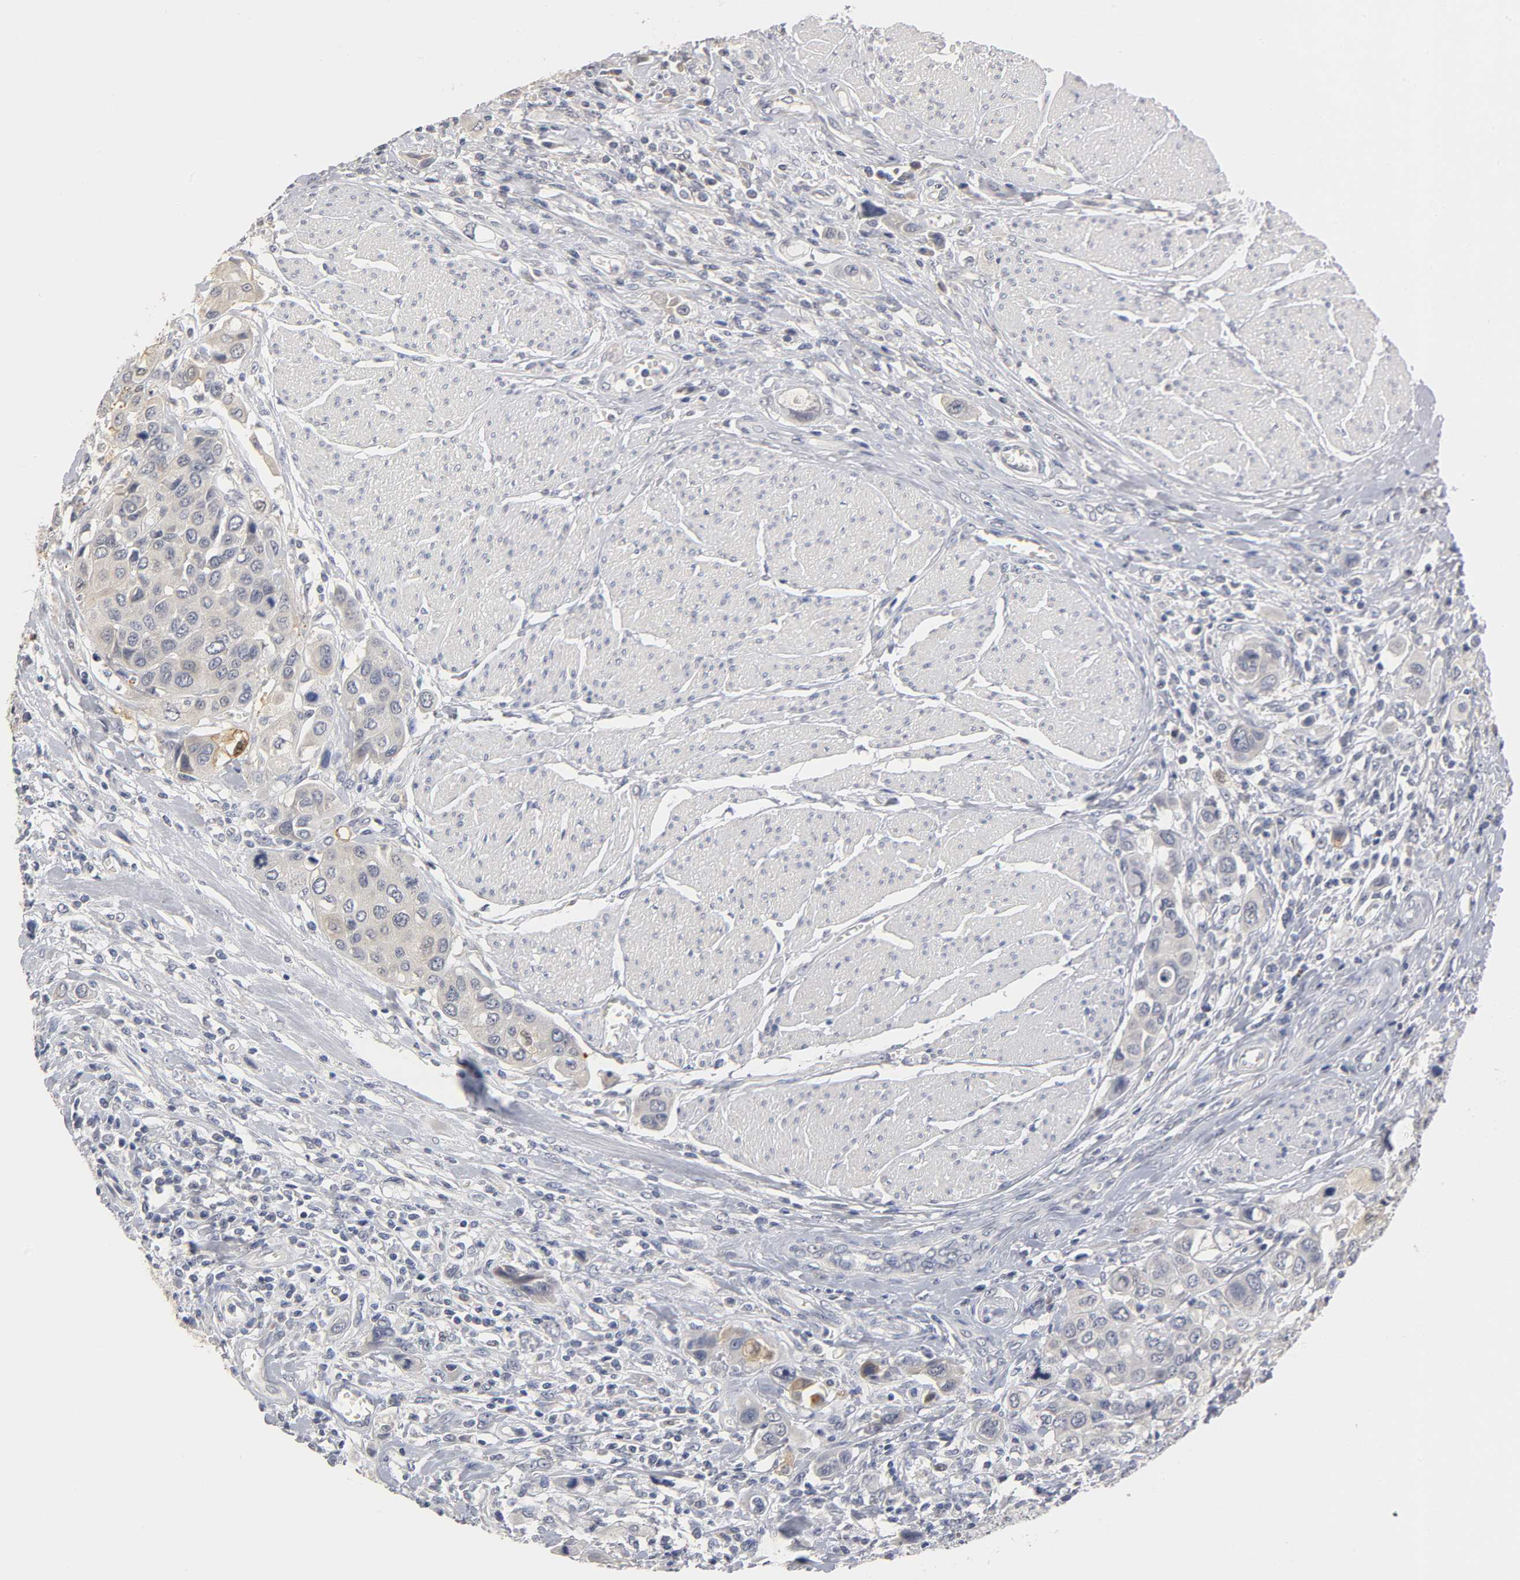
{"staining": {"intensity": "negative", "quantity": "none", "location": "none"}, "tissue": "urothelial cancer", "cell_type": "Tumor cells", "image_type": "cancer", "snomed": [{"axis": "morphology", "description": "Urothelial carcinoma, High grade"}, {"axis": "topography", "description": "Urinary bladder"}], "caption": "IHC photomicrograph of neoplastic tissue: human urothelial cancer stained with DAB (3,3'-diaminobenzidine) demonstrates no significant protein staining in tumor cells. The staining is performed using DAB (3,3'-diaminobenzidine) brown chromogen with nuclei counter-stained in using hematoxylin.", "gene": "OVOL1", "patient": {"sex": "male", "age": 50}}